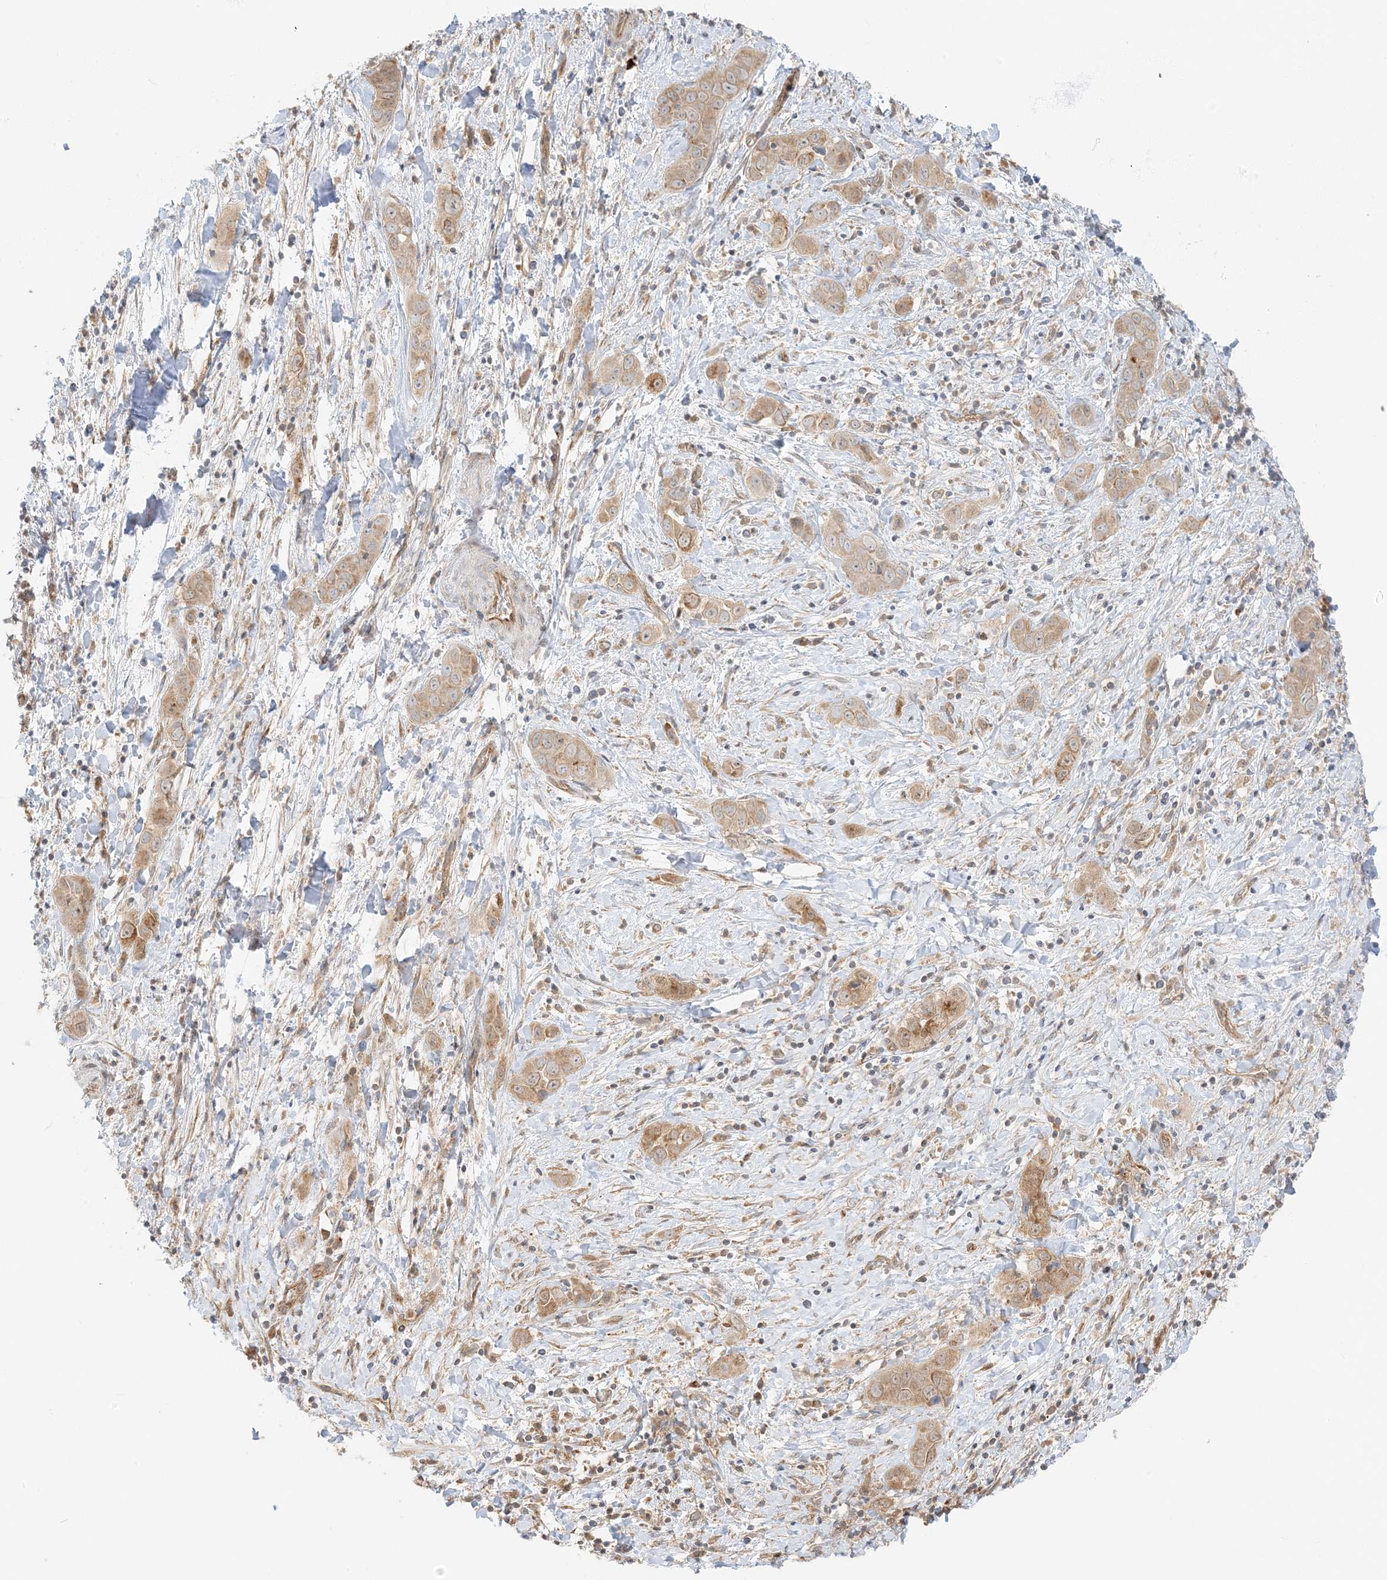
{"staining": {"intensity": "moderate", "quantity": "<25%", "location": "cytoplasmic/membranous"}, "tissue": "liver cancer", "cell_type": "Tumor cells", "image_type": "cancer", "snomed": [{"axis": "morphology", "description": "Cholangiocarcinoma"}, {"axis": "topography", "description": "Liver"}], "caption": "This histopathology image shows immunohistochemistry staining of cholangiocarcinoma (liver), with low moderate cytoplasmic/membranous expression in approximately <25% of tumor cells.", "gene": "UBAP2L", "patient": {"sex": "female", "age": 52}}